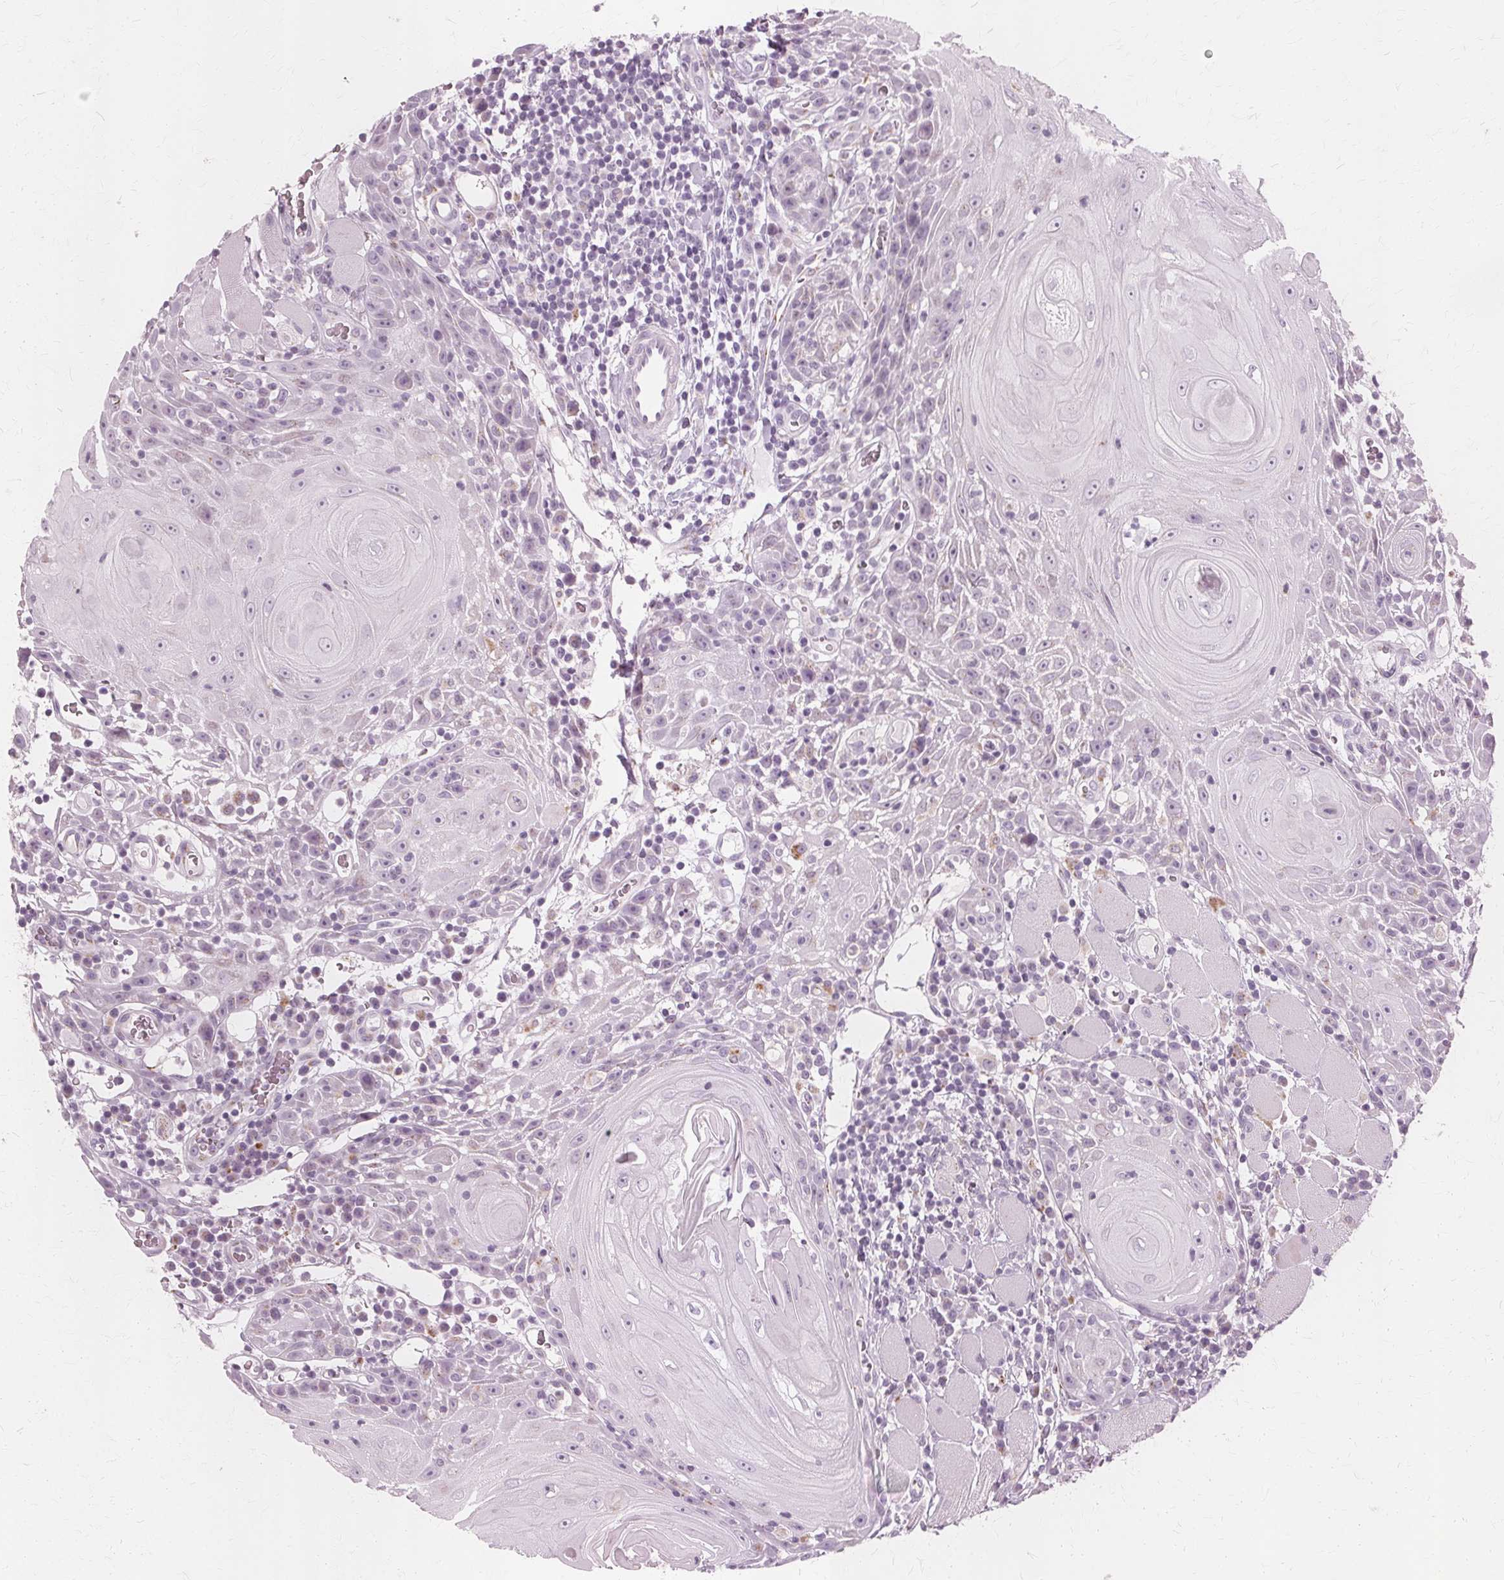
{"staining": {"intensity": "negative", "quantity": "none", "location": "none"}, "tissue": "head and neck cancer", "cell_type": "Tumor cells", "image_type": "cancer", "snomed": [{"axis": "morphology", "description": "Squamous cell carcinoma, NOS"}, {"axis": "topography", "description": "Head-Neck"}], "caption": "This is an IHC image of head and neck squamous cell carcinoma. There is no staining in tumor cells.", "gene": "DNASE2", "patient": {"sex": "male", "age": 52}}